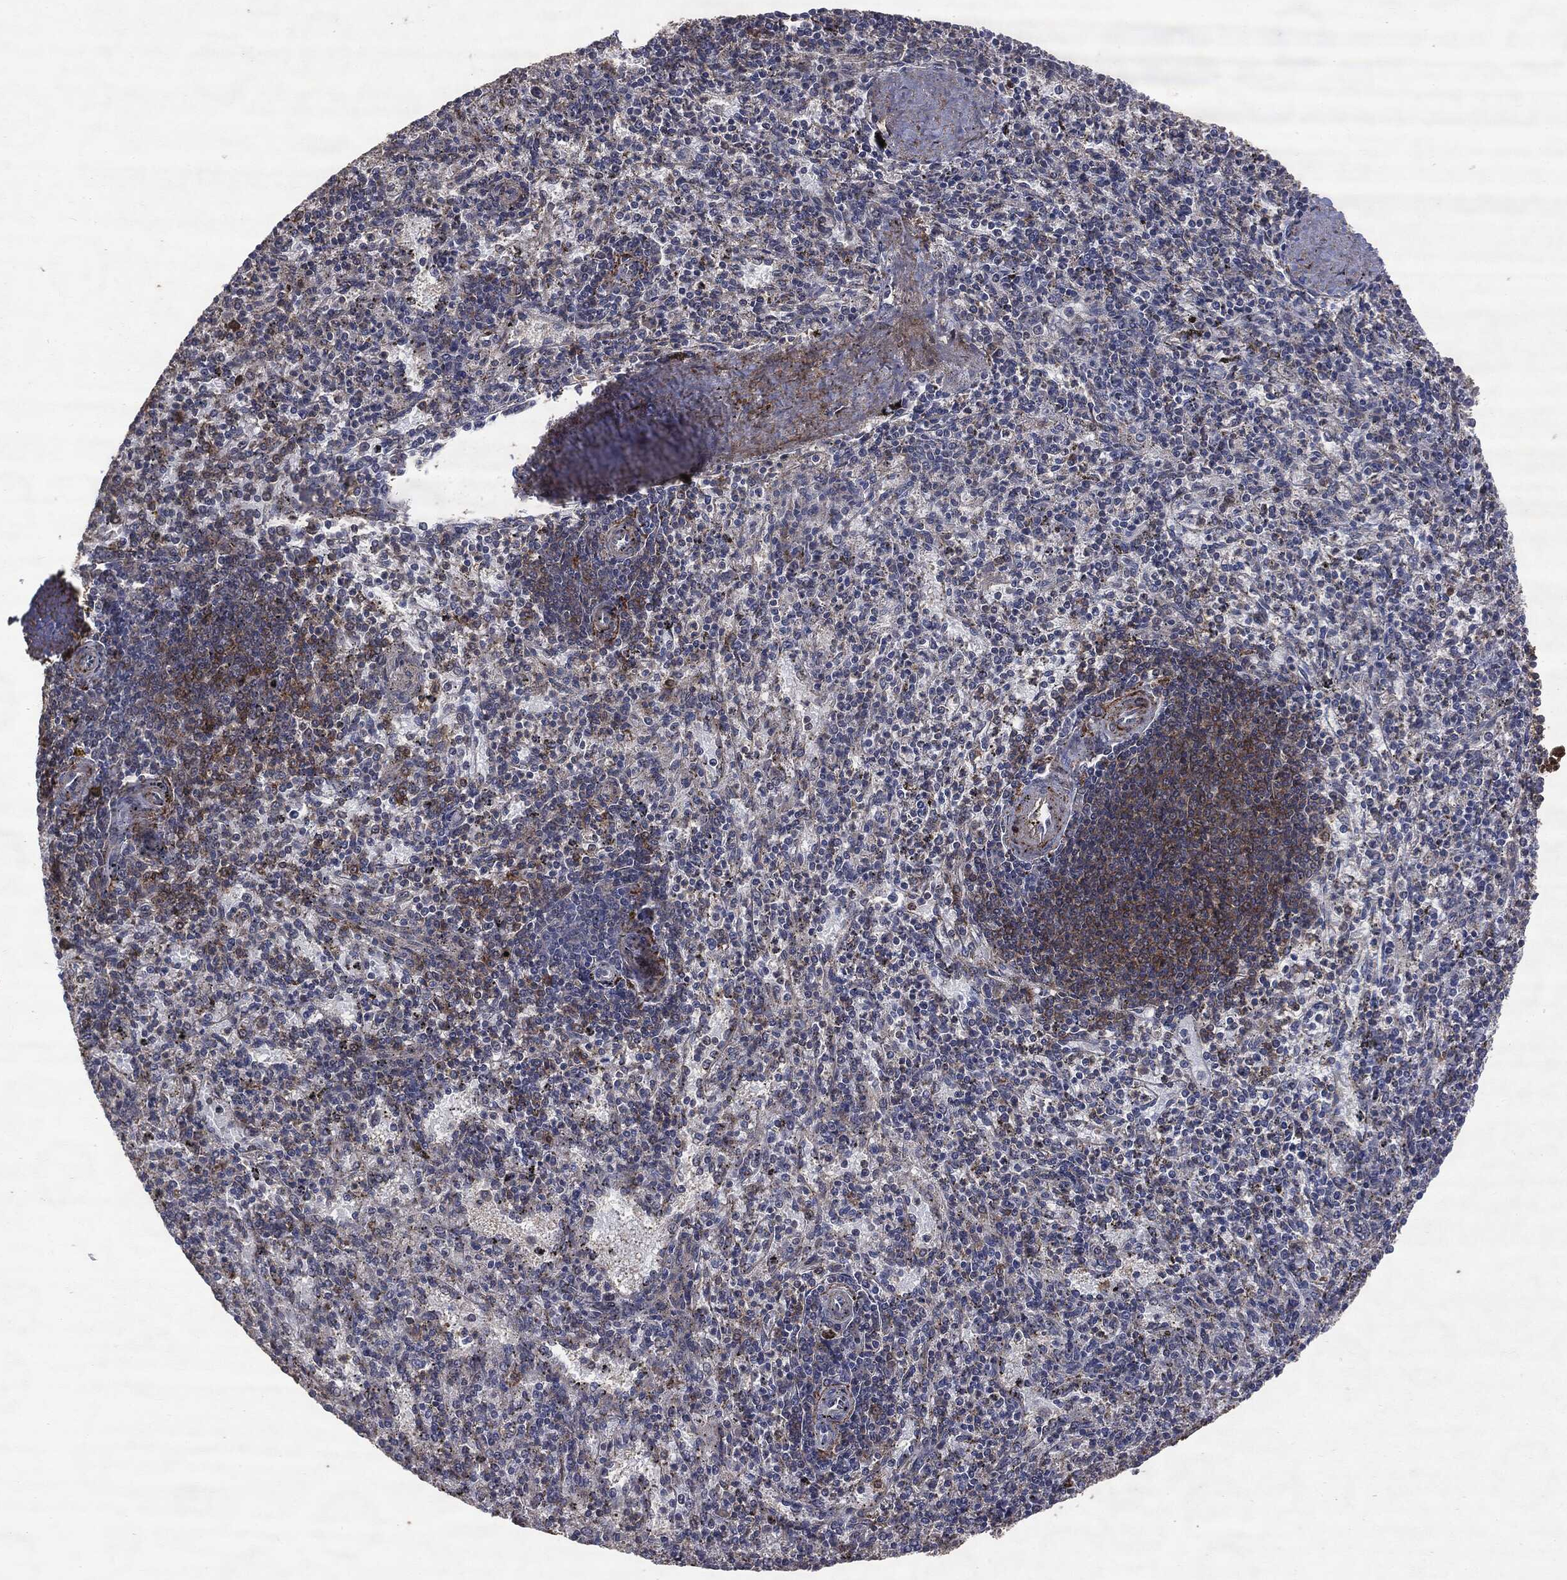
{"staining": {"intensity": "moderate", "quantity": ">75%", "location": "cytoplasmic/membranous"}, "tissue": "spleen", "cell_type": "Cells in red pulp", "image_type": "normal", "snomed": [{"axis": "morphology", "description": "Normal tissue, NOS"}, {"axis": "topography", "description": "Spleen"}], "caption": "IHC (DAB) staining of normal human spleen demonstrates moderate cytoplasmic/membranous protein positivity in approximately >75% of cells in red pulp.", "gene": "PTEN", "patient": {"sex": "female", "age": 37}}